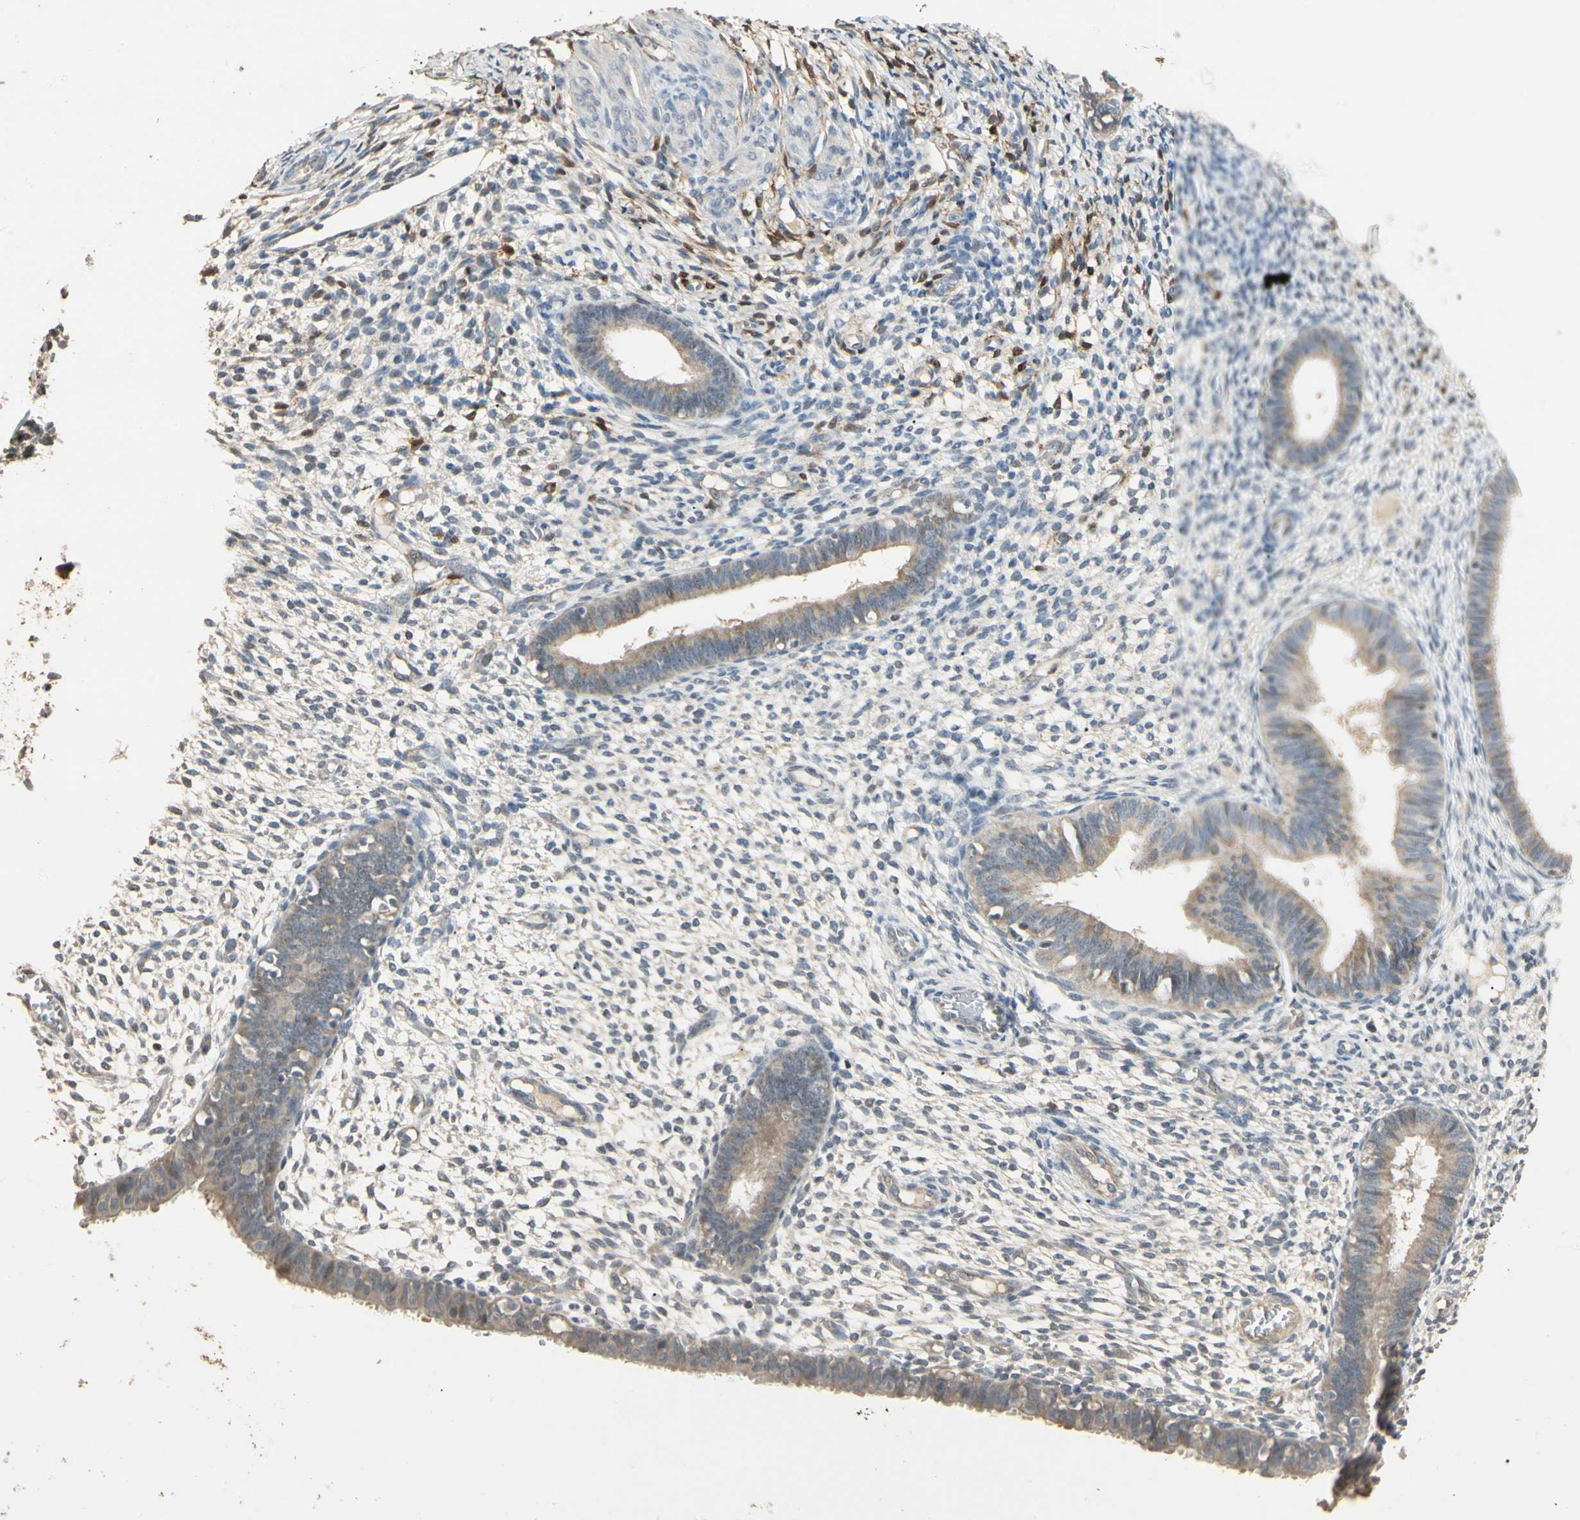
{"staining": {"intensity": "negative", "quantity": "none", "location": "none"}, "tissue": "endometrium", "cell_type": "Cells in endometrial stroma", "image_type": "normal", "snomed": [{"axis": "morphology", "description": "Normal tissue, NOS"}, {"axis": "topography", "description": "Endometrium"}], "caption": "Immunohistochemistry micrograph of unremarkable endometrium: endometrium stained with DAB demonstrates no significant protein positivity in cells in endometrial stroma.", "gene": "GNE", "patient": {"sex": "female", "age": 61}}